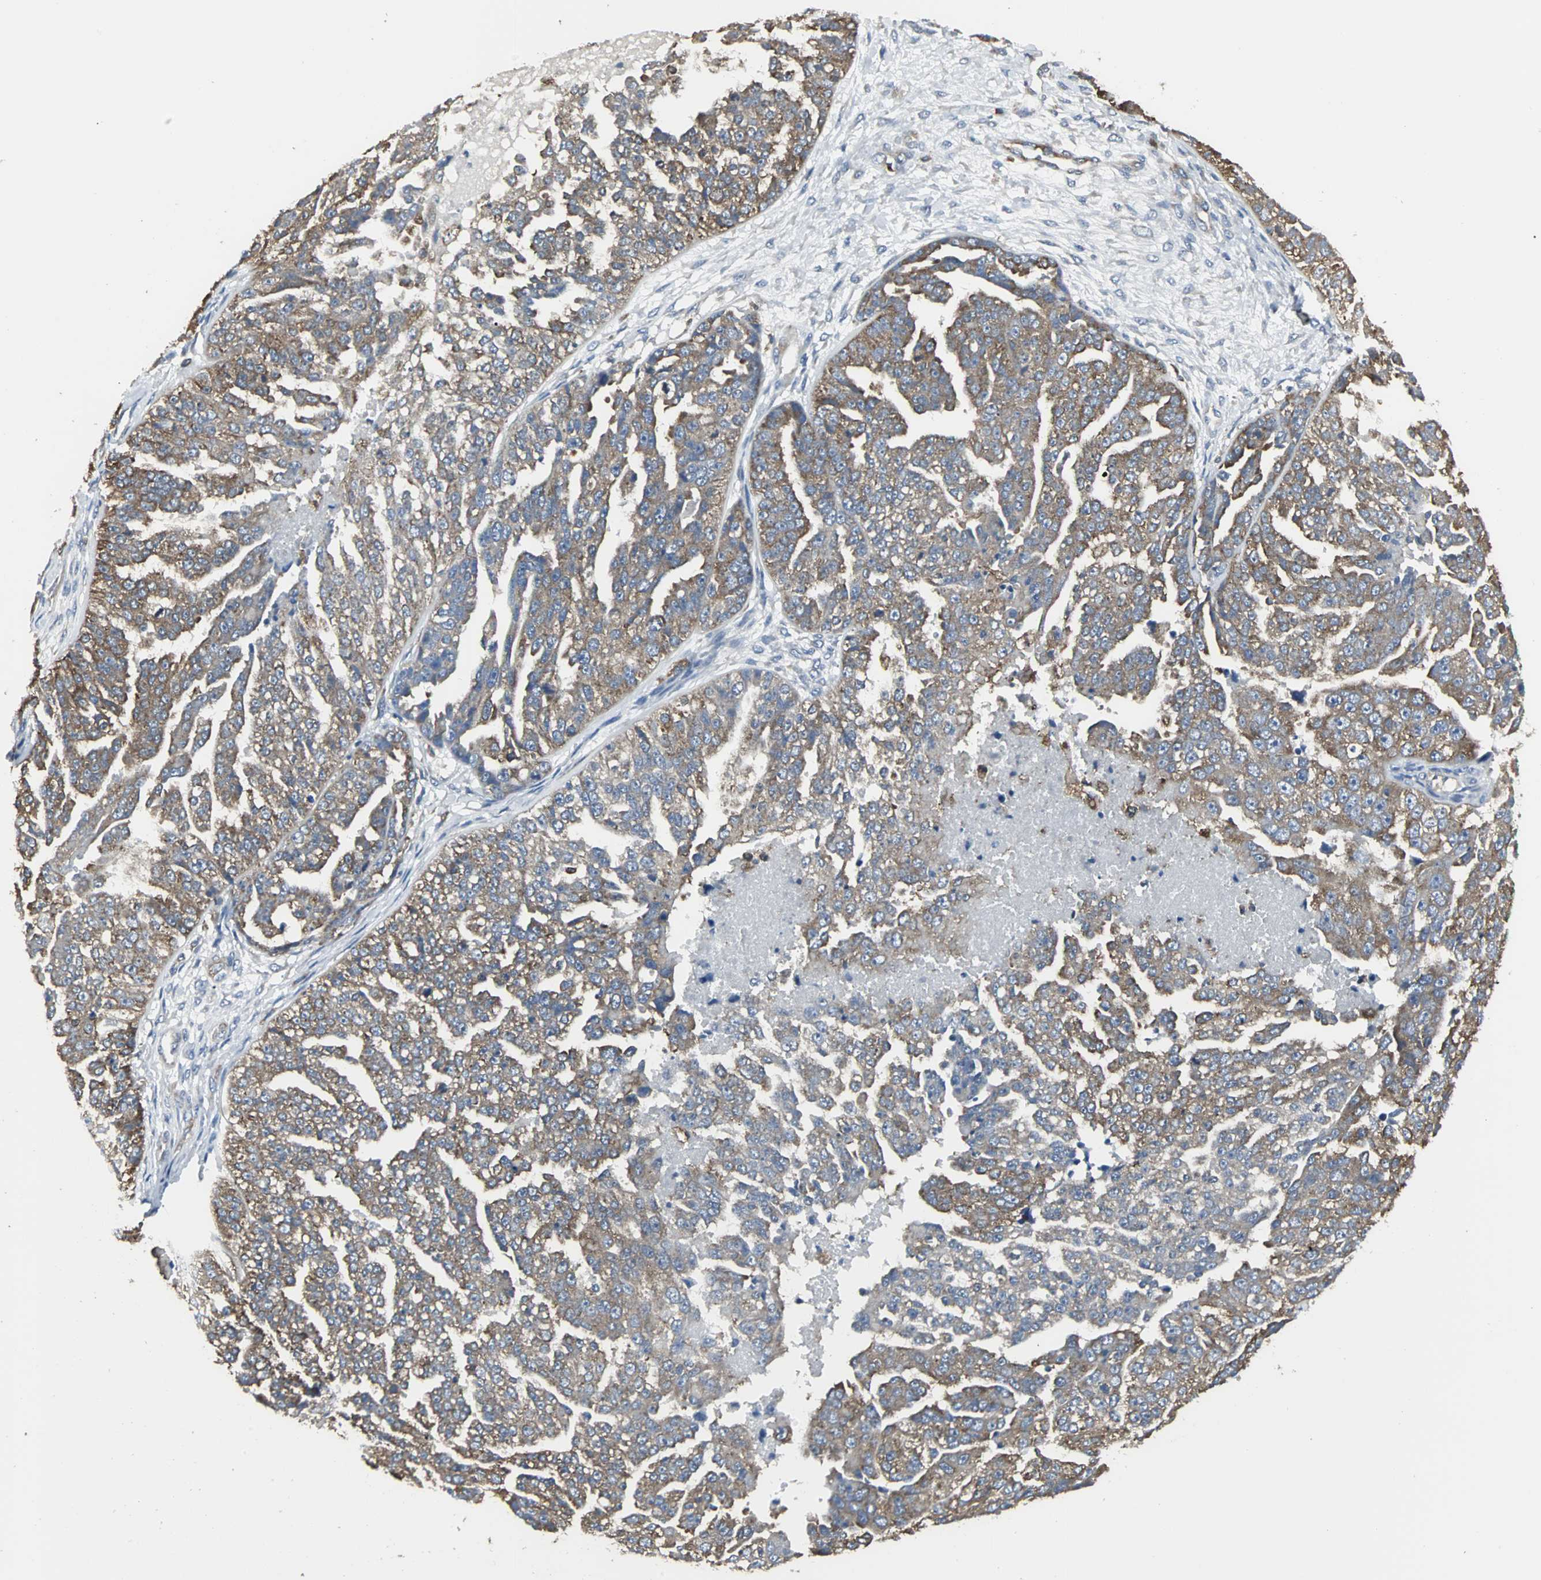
{"staining": {"intensity": "moderate", "quantity": ">75%", "location": "cytoplasmic/membranous"}, "tissue": "ovarian cancer", "cell_type": "Tumor cells", "image_type": "cancer", "snomed": [{"axis": "morphology", "description": "Cystadenocarcinoma, serous, NOS"}, {"axis": "topography", "description": "Ovary"}], "caption": "A medium amount of moderate cytoplasmic/membranous expression is identified in about >75% of tumor cells in ovarian cancer tissue.", "gene": "LRRFIP1", "patient": {"sex": "female", "age": 58}}